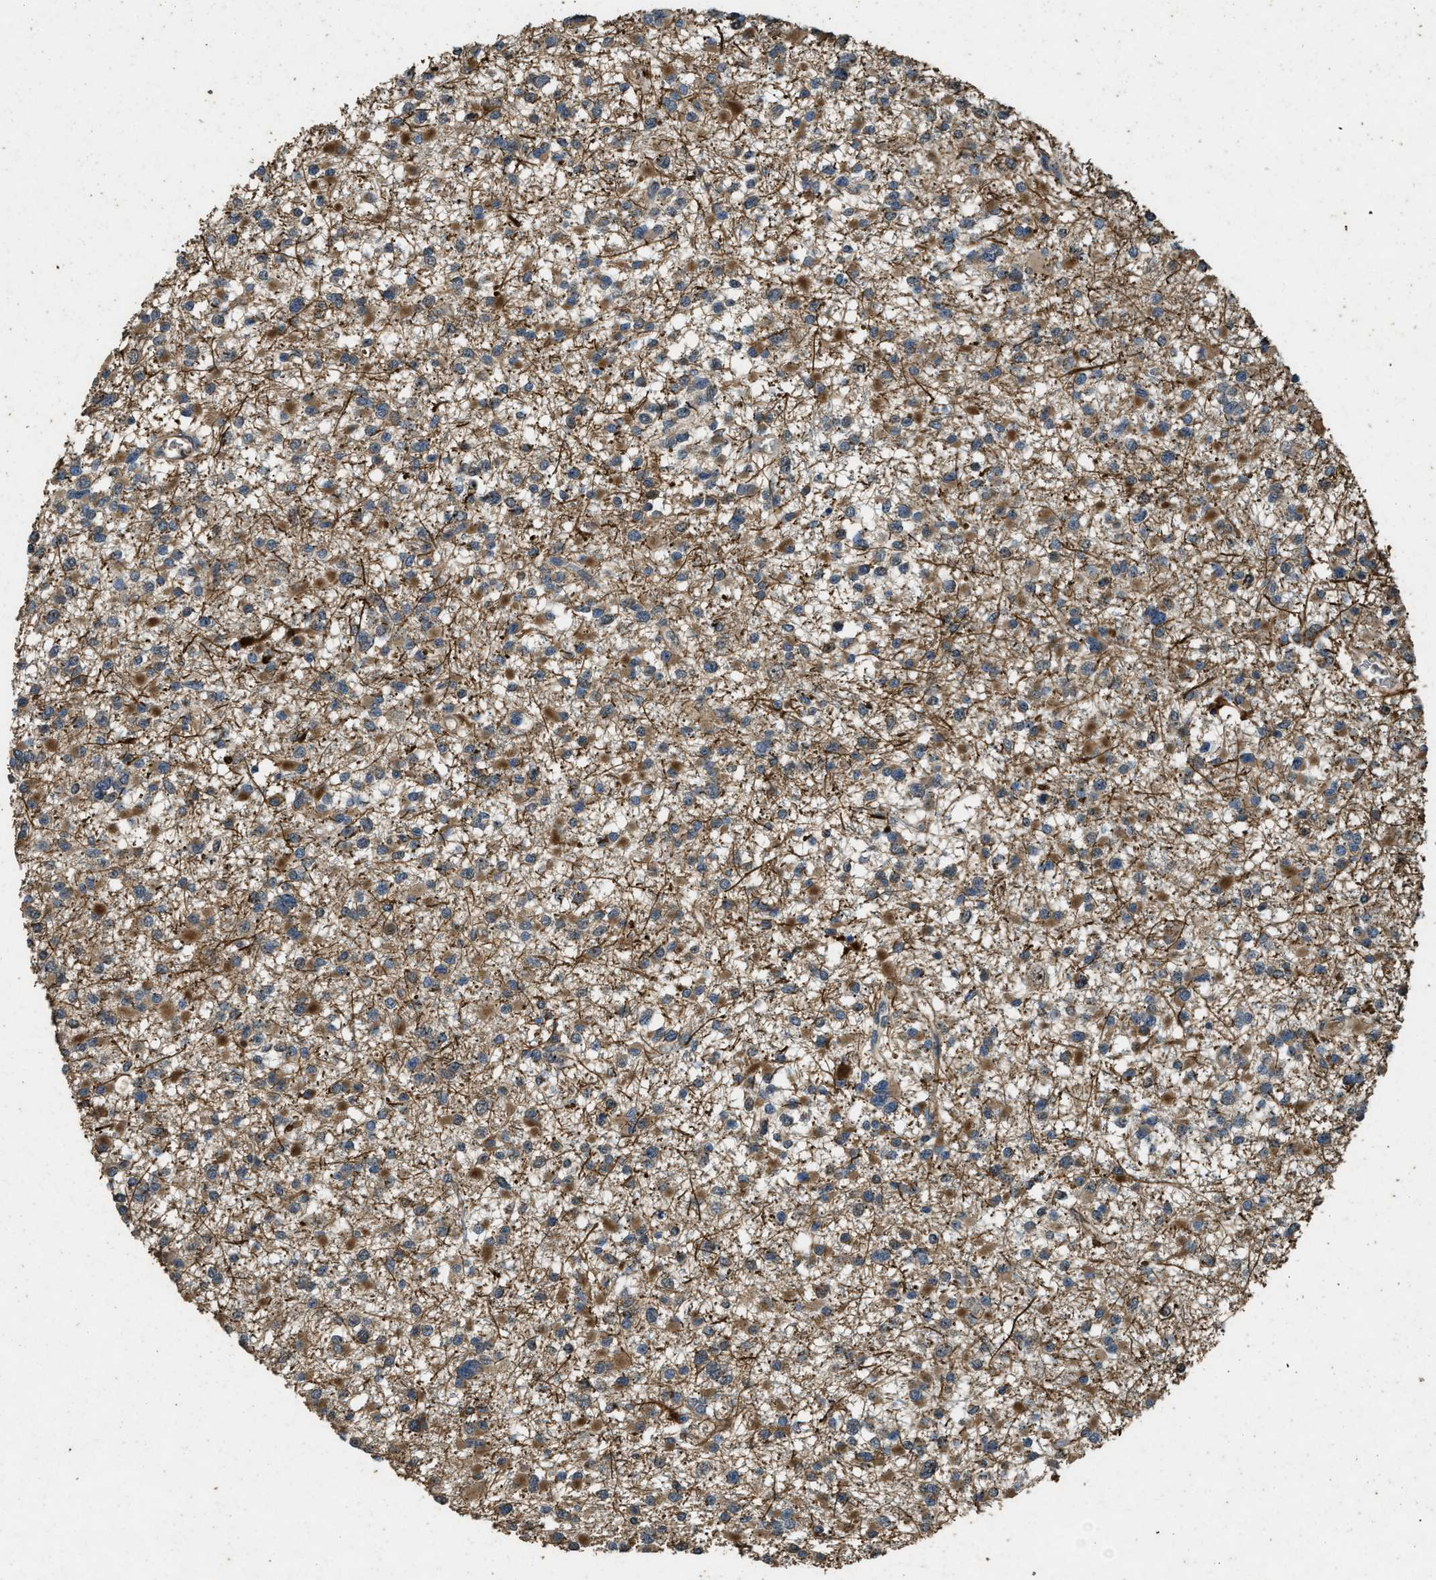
{"staining": {"intensity": "moderate", "quantity": "25%-75%", "location": "cytoplasmic/membranous"}, "tissue": "glioma", "cell_type": "Tumor cells", "image_type": "cancer", "snomed": [{"axis": "morphology", "description": "Glioma, malignant, Low grade"}, {"axis": "topography", "description": "Brain"}], "caption": "About 25%-75% of tumor cells in malignant low-grade glioma display moderate cytoplasmic/membranous protein staining as visualized by brown immunohistochemical staining.", "gene": "ATP8B1", "patient": {"sex": "female", "age": 22}}